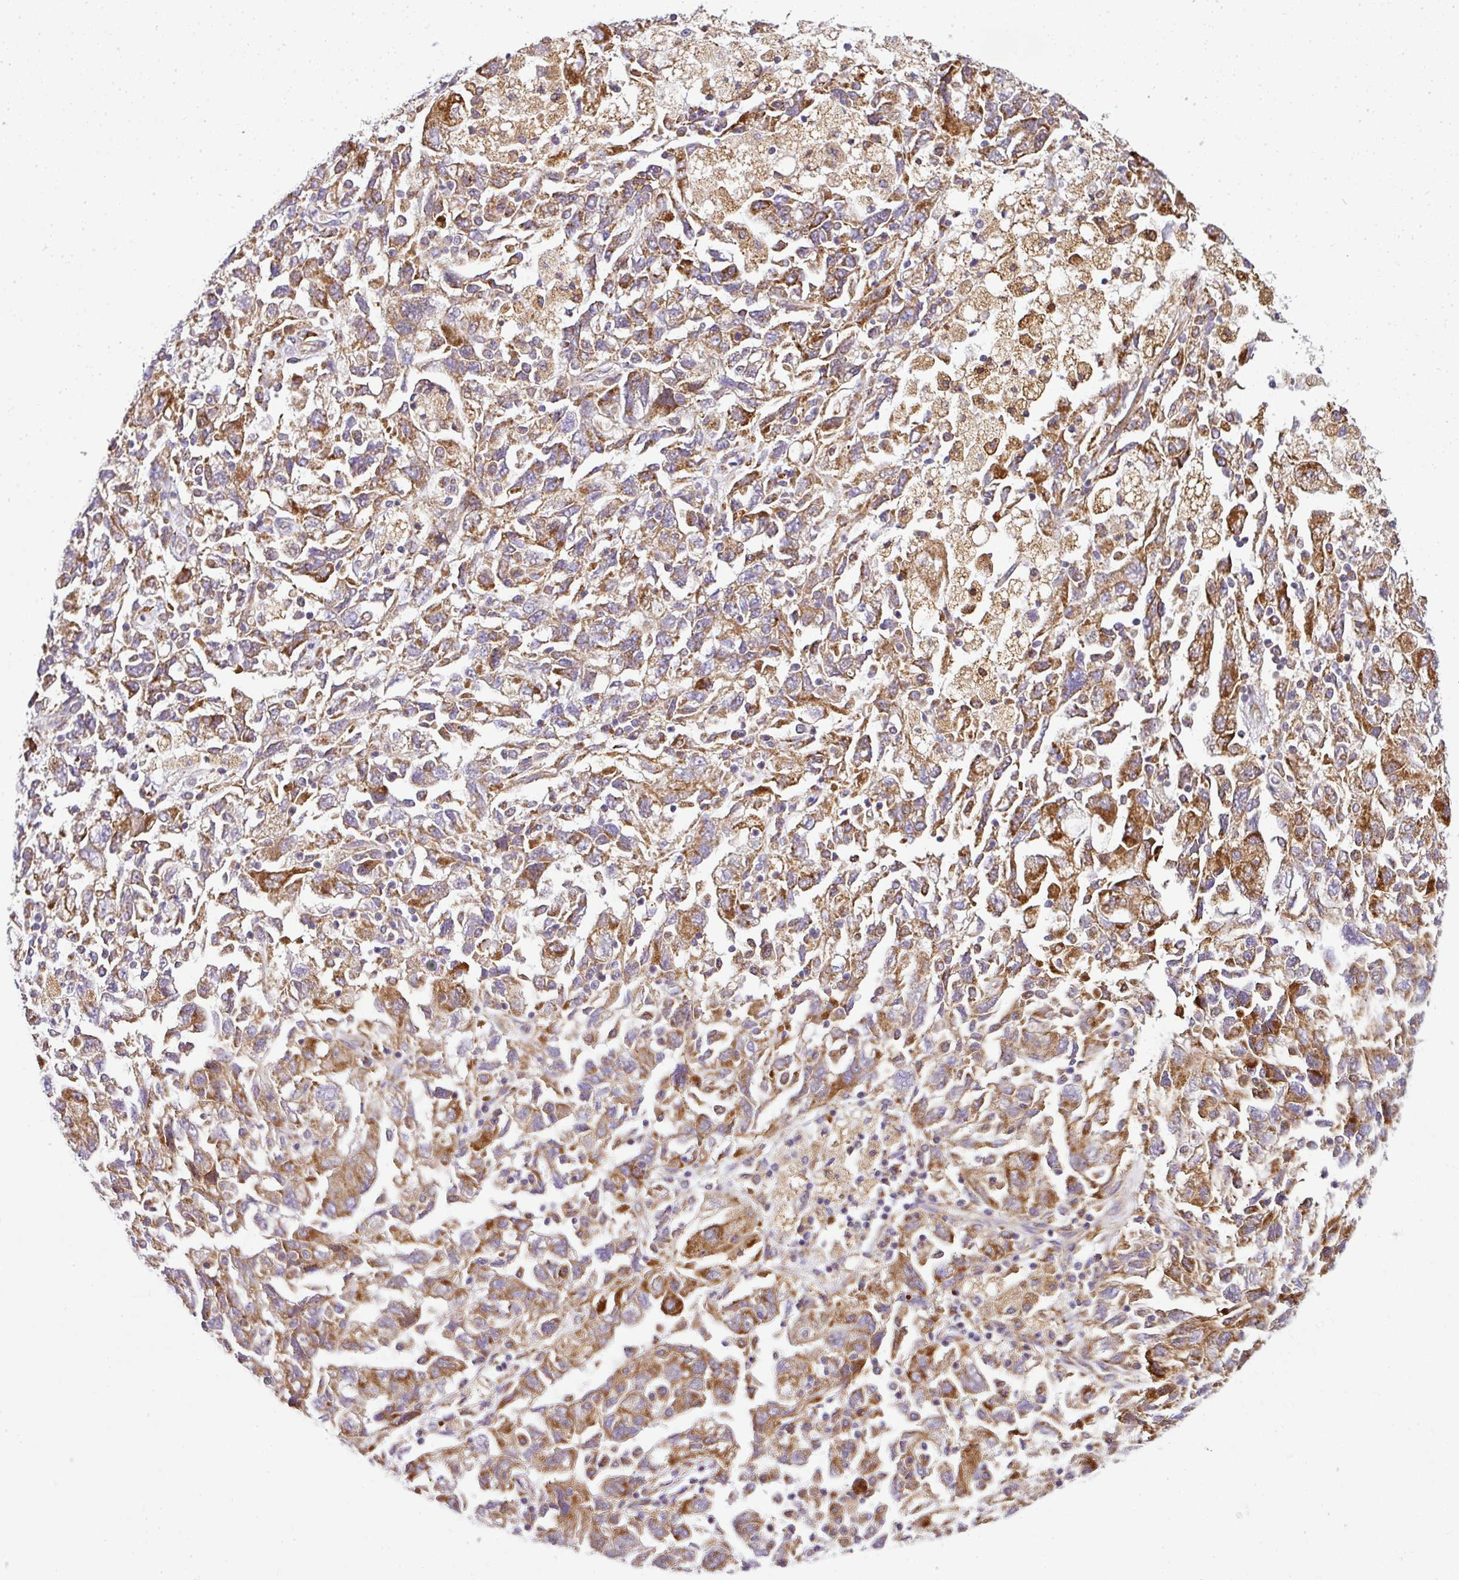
{"staining": {"intensity": "moderate", "quantity": ">75%", "location": "cytoplasmic/membranous"}, "tissue": "ovarian cancer", "cell_type": "Tumor cells", "image_type": "cancer", "snomed": [{"axis": "morphology", "description": "Carcinoma, NOS"}, {"axis": "morphology", "description": "Cystadenocarcinoma, serous, NOS"}, {"axis": "topography", "description": "Ovary"}], "caption": "Ovarian cancer (serous cystadenocarcinoma) tissue exhibits moderate cytoplasmic/membranous expression in approximately >75% of tumor cells", "gene": "ANKRD18A", "patient": {"sex": "female", "age": 69}}